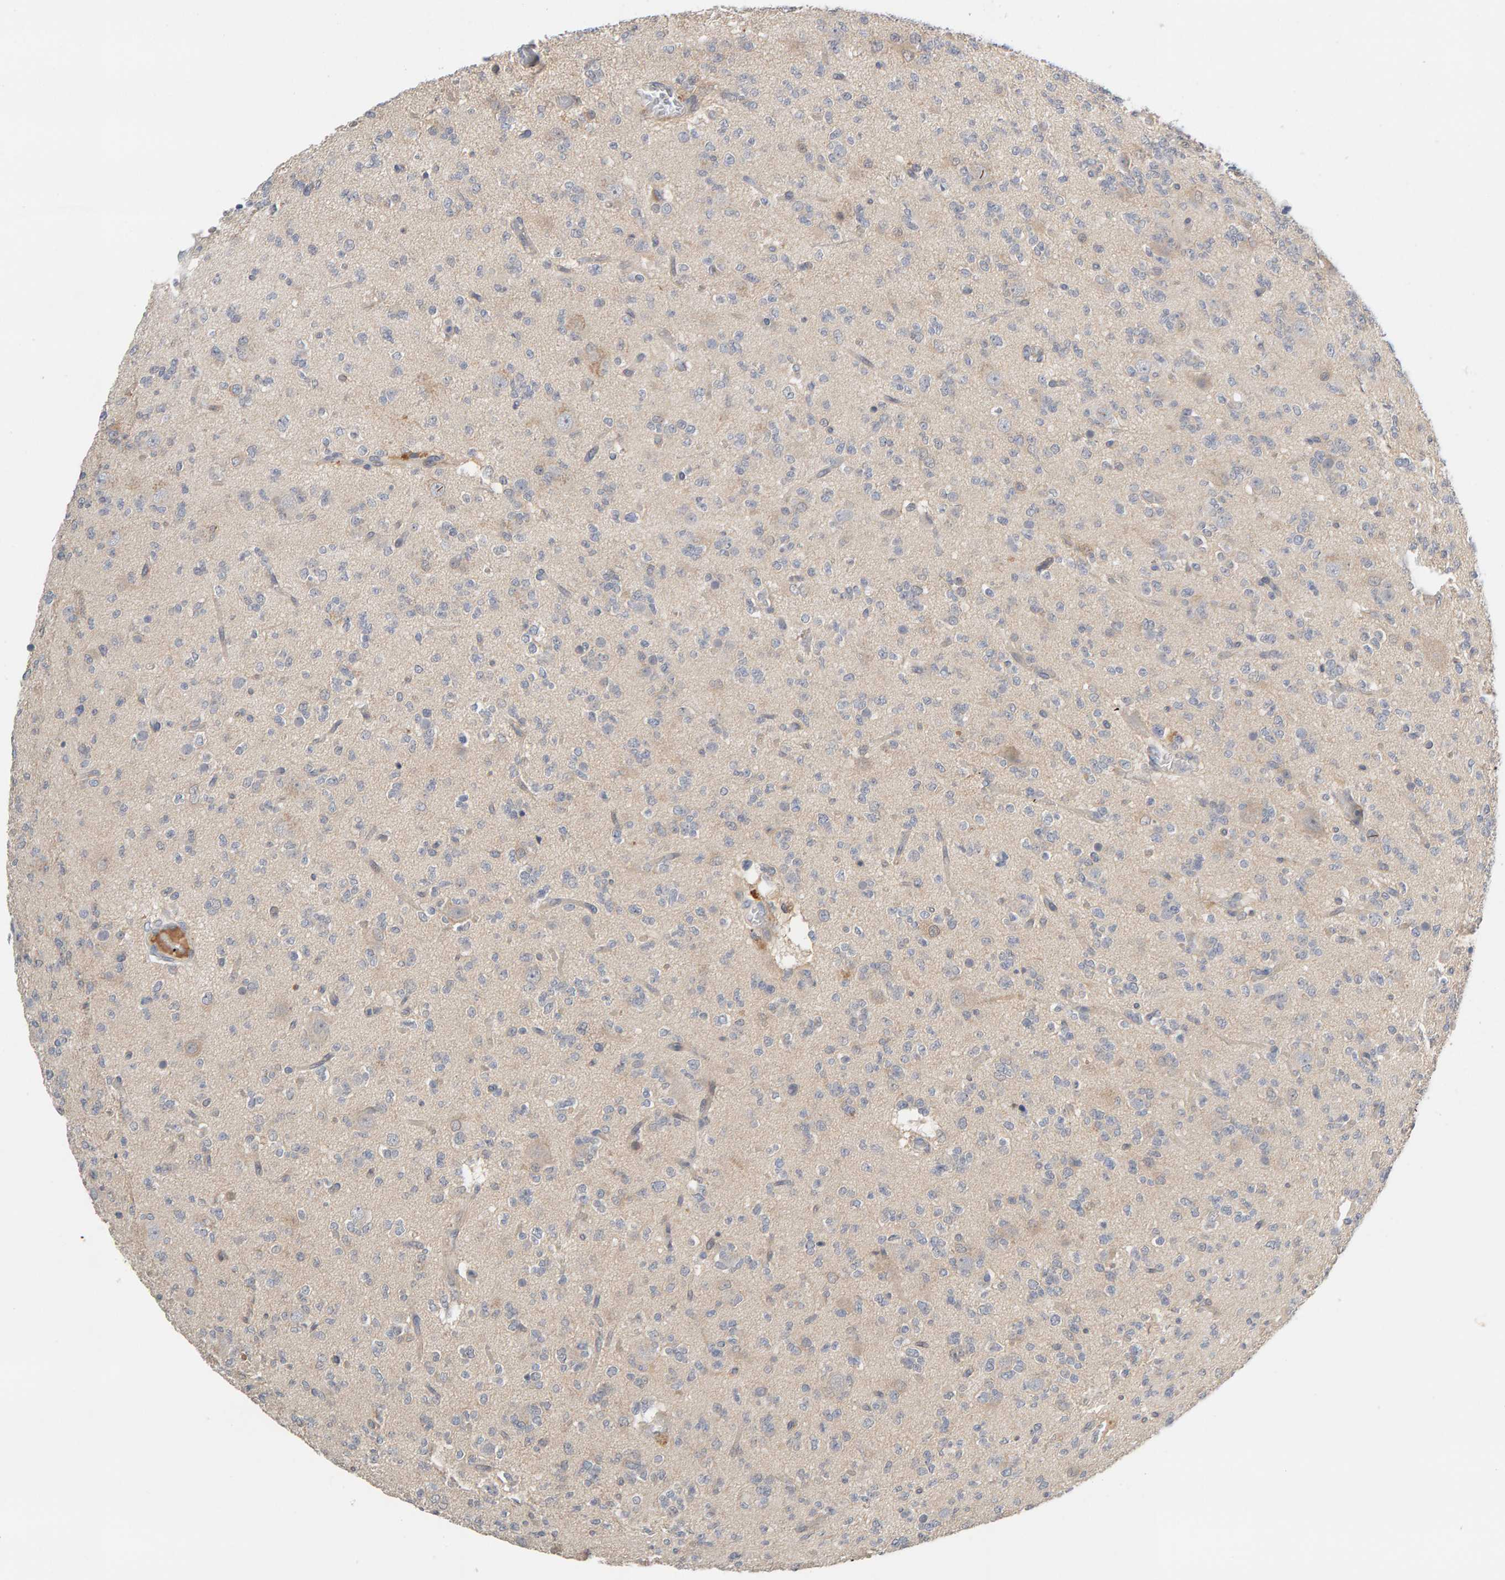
{"staining": {"intensity": "negative", "quantity": "none", "location": "none"}, "tissue": "glioma", "cell_type": "Tumor cells", "image_type": "cancer", "snomed": [{"axis": "morphology", "description": "Glioma, malignant, Low grade"}, {"axis": "topography", "description": "Brain"}], "caption": "This is an immunohistochemistry histopathology image of malignant low-grade glioma. There is no staining in tumor cells.", "gene": "GFUS", "patient": {"sex": "male", "age": 38}}